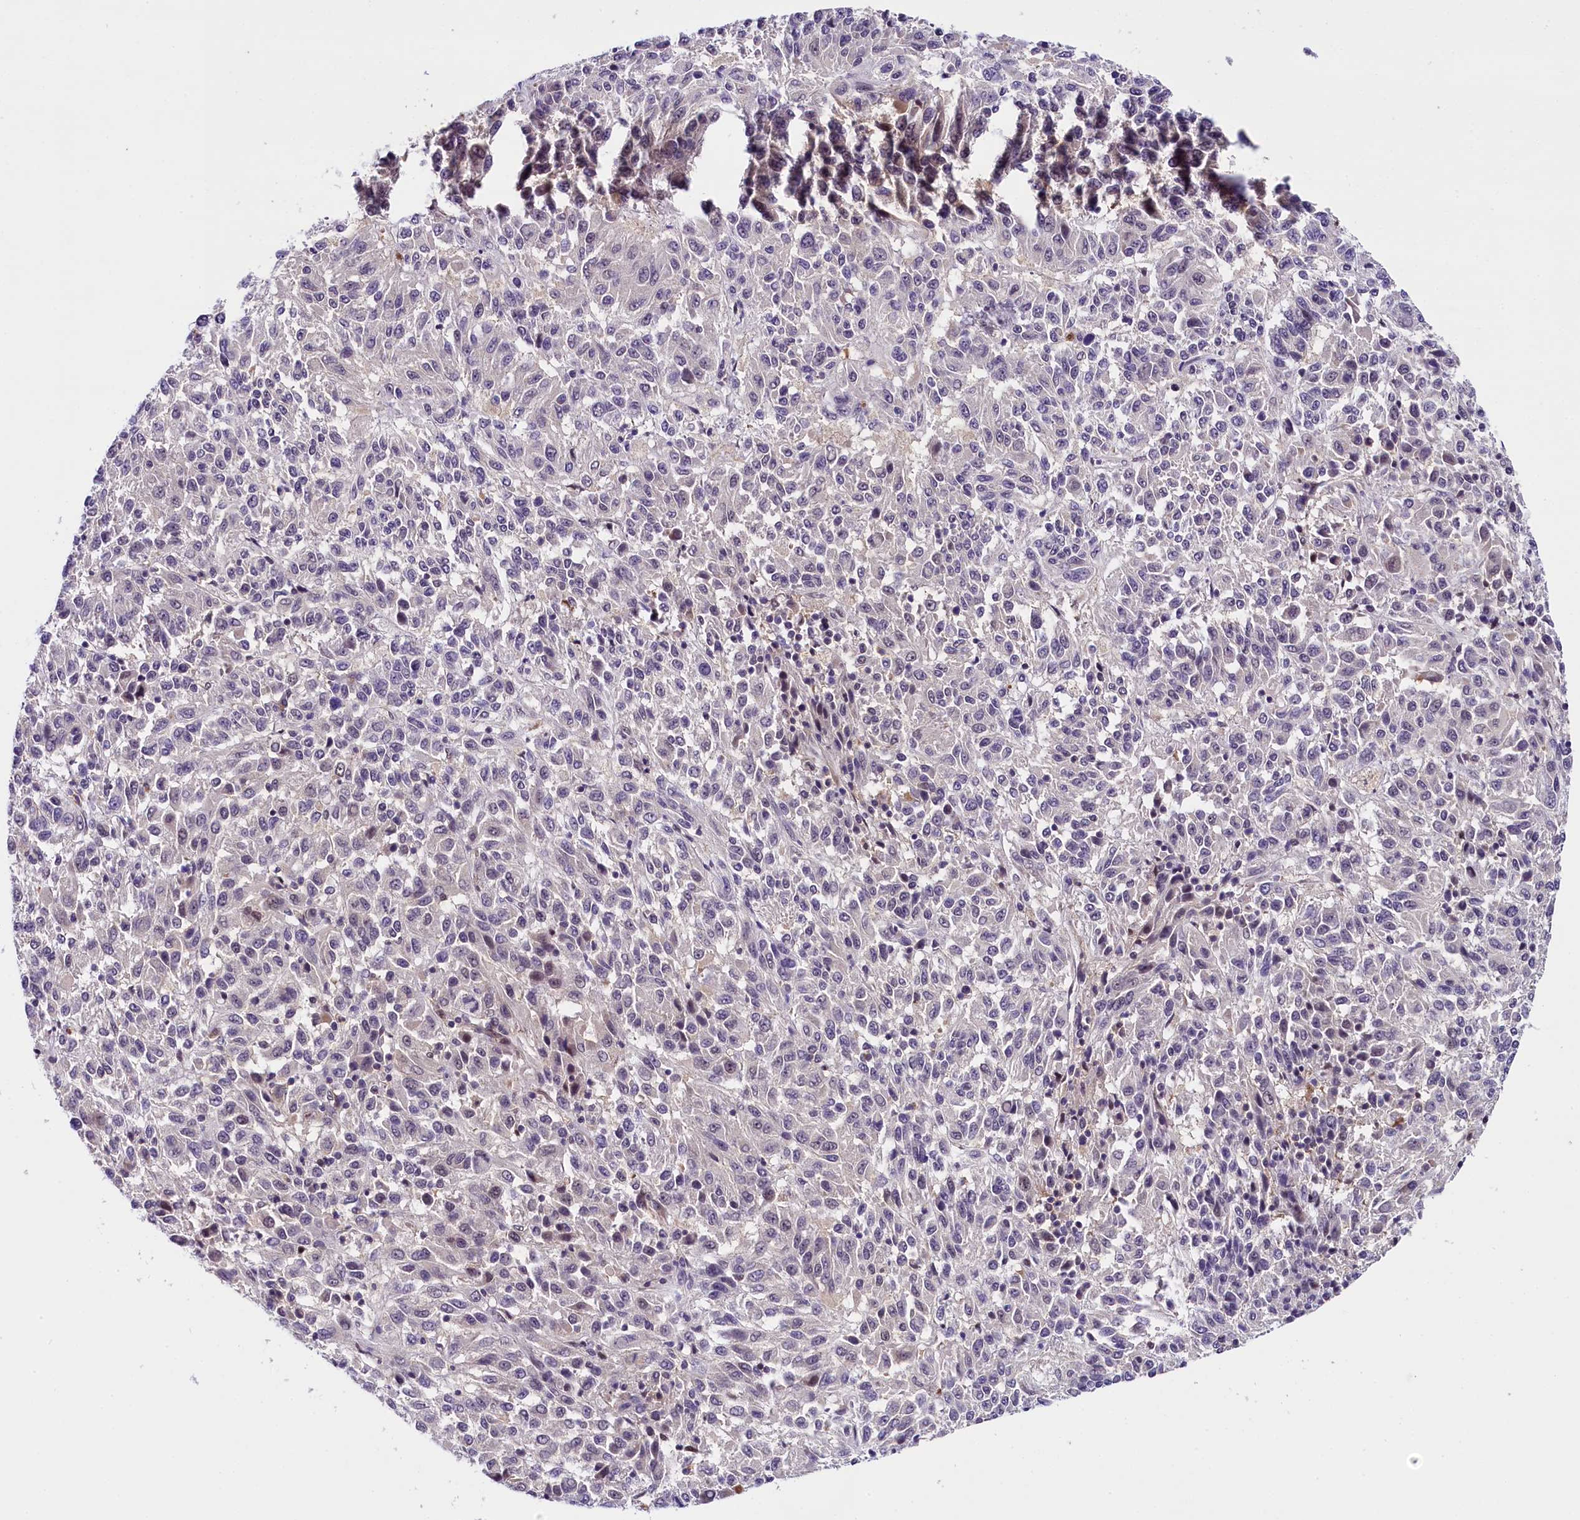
{"staining": {"intensity": "negative", "quantity": "none", "location": "none"}, "tissue": "melanoma", "cell_type": "Tumor cells", "image_type": "cancer", "snomed": [{"axis": "morphology", "description": "Malignant melanoma, Metastatic site"}, {"axis": "topography", "description": "Lung"}], "caption": "IHC micrograph of human malignant melanoma (metastatic site) stained for a protein (brown), which demonstrates no expression in tumor cells.", "gene": "IQCN", "patient": {"sex": "male", "age": 64}}